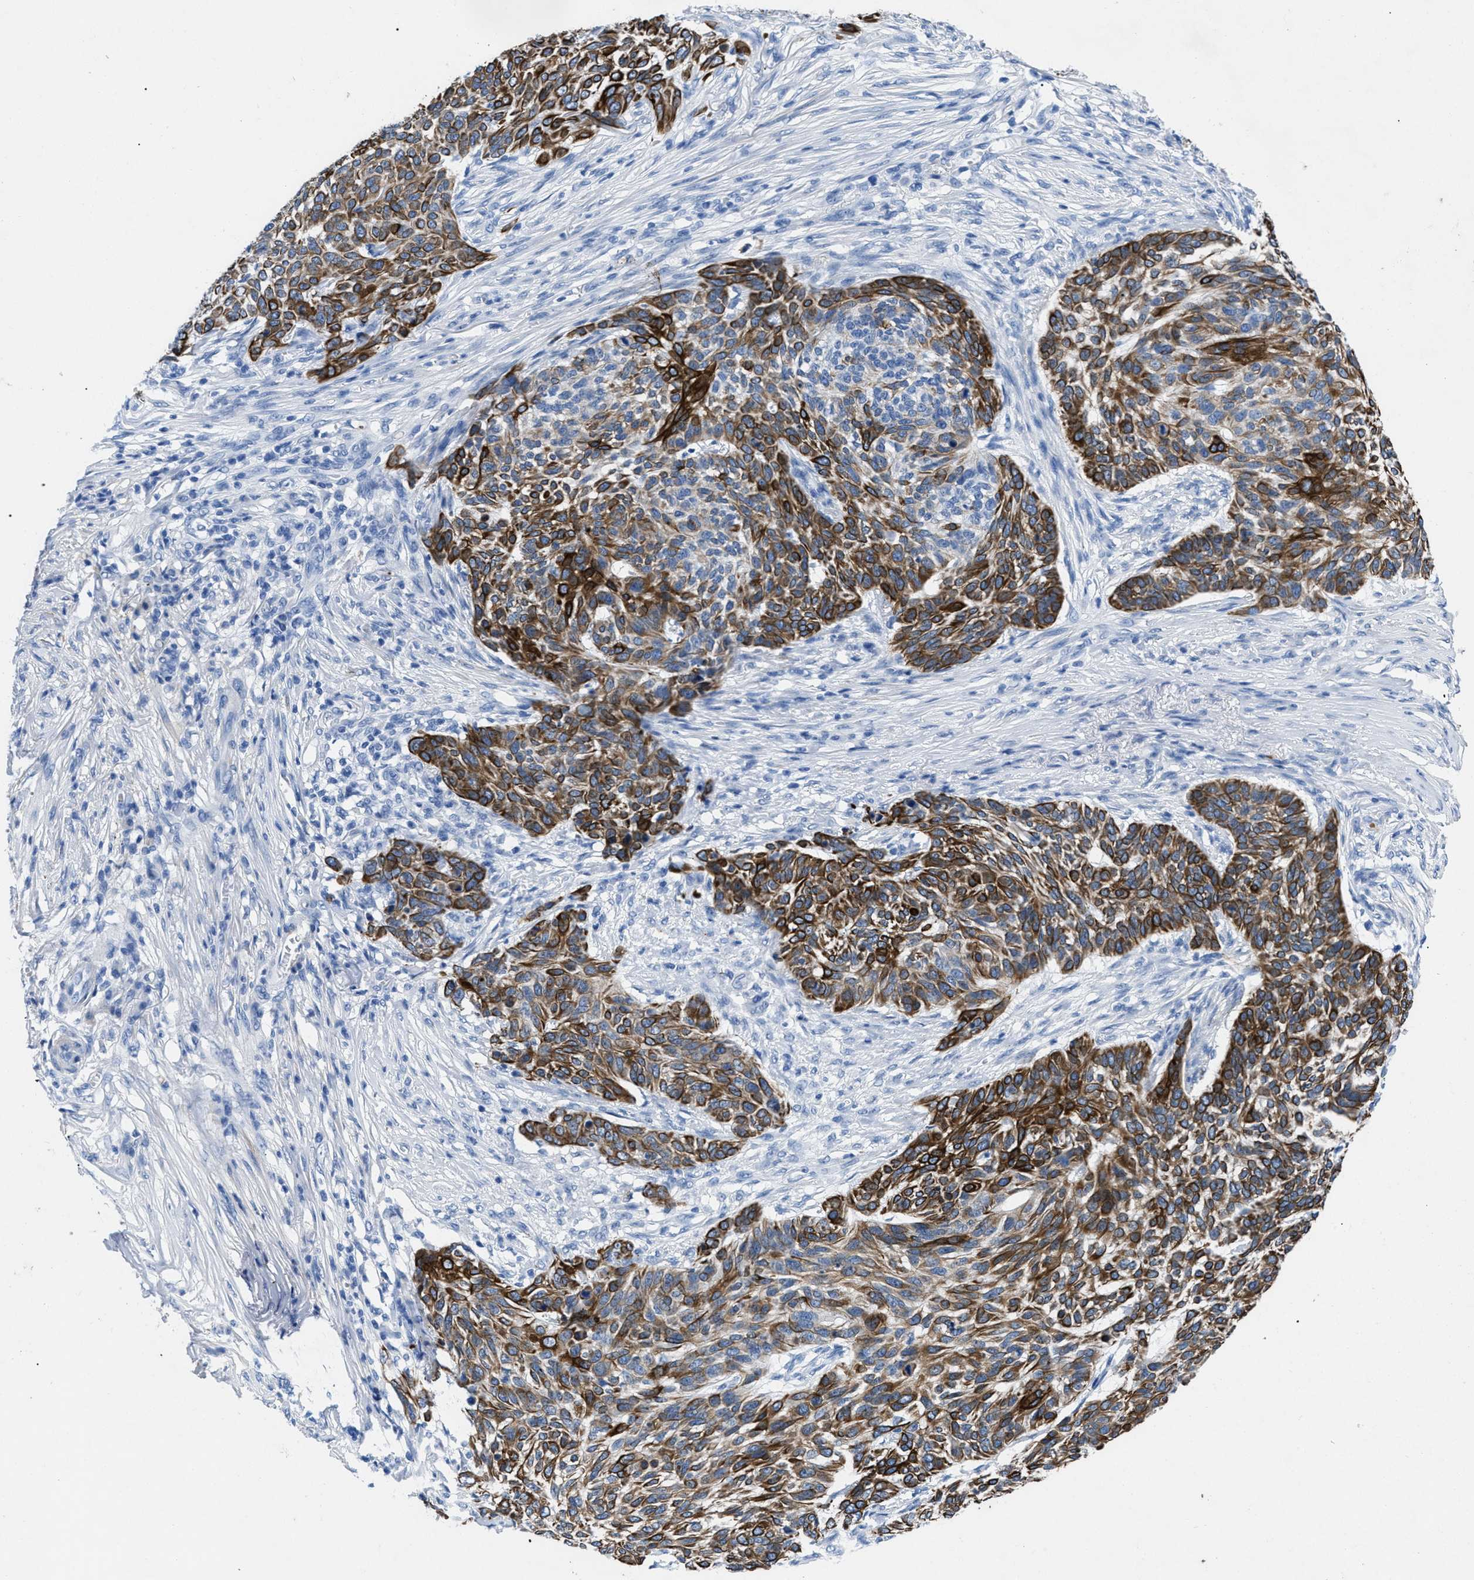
{"staining": {"intensity": "strong", "quantity": "25%-75%", "location": "cytoplasmic/membranous"}, "tissue": "skin cancer", "cell_type": "Tumor cells", "image_type": "cancer", "snomed": [{"axis": "morphology", "description": "Basal cell carcinoma"}, {"axis": "topography", "description": "Skin"}], "caption": "Immunohistochemistry (DAB (3,3'-diaminobenzidine)) staining of human basal cell carcinoma (skin) reveals strong cytoplasmic/membranous protein expression in approximately 25%-75% of tumor cells.", "gene": "TMEM68", "patient": {"sex": "male", "age": 85}}